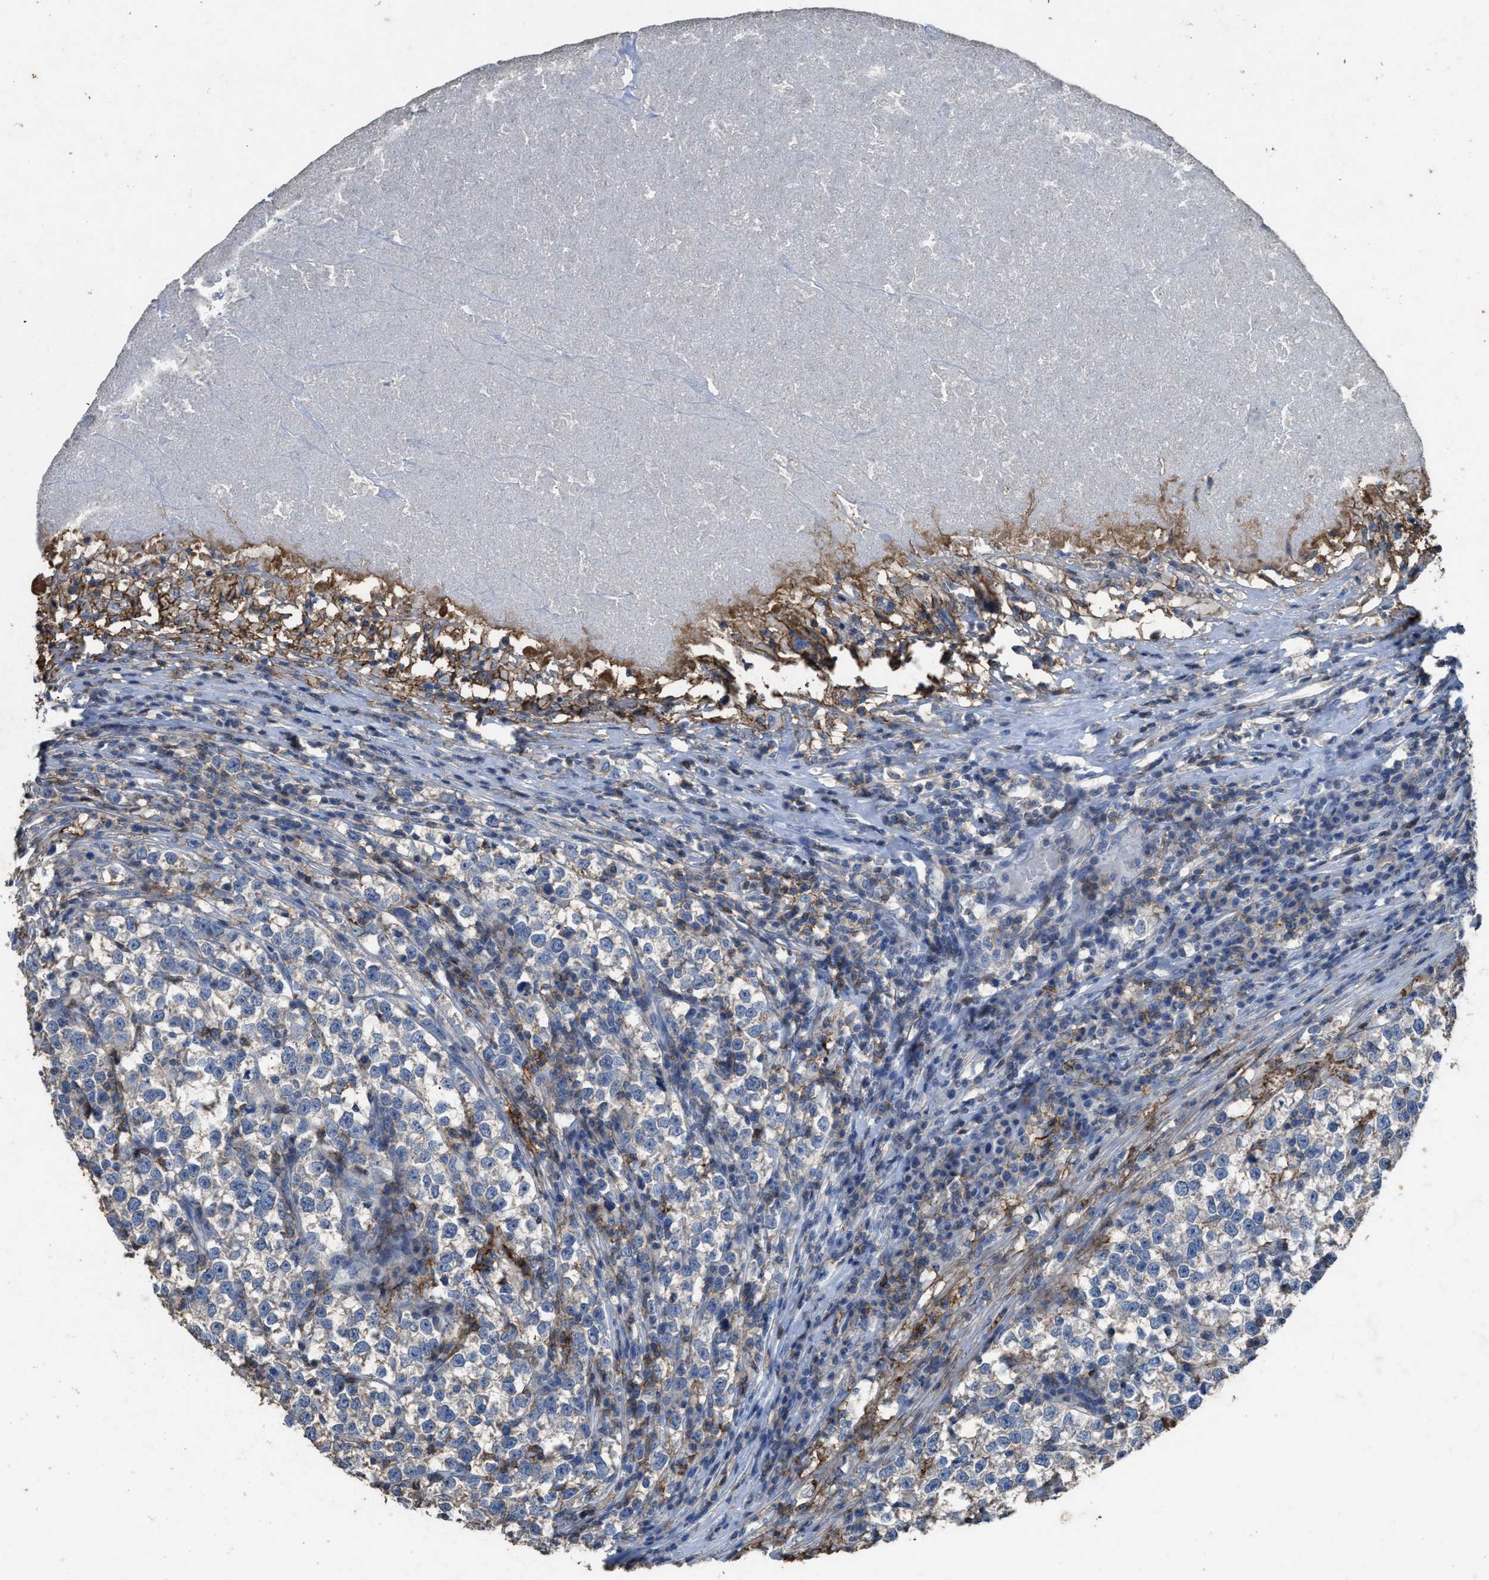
{"staining": {"intensity": "negative", "quantity": "none", "location": "none"}, "tissue": "testis cancer", "cell_type": "Tumor cells", "image_type": "cancer", "snomed": [{"axis": "morphology", "description": "Normal tissue, NOS"}, {"axis": "morphology", "description": "Seminoma, NOS"}, {"axis": "topography", "description": "Testis"}], "caption": "This is a image of IHC staining of testis seminoma, which shows no staining in tumor cells.", "gene": "OR51E1", "patient": {"sex": "male", "age": 43}}